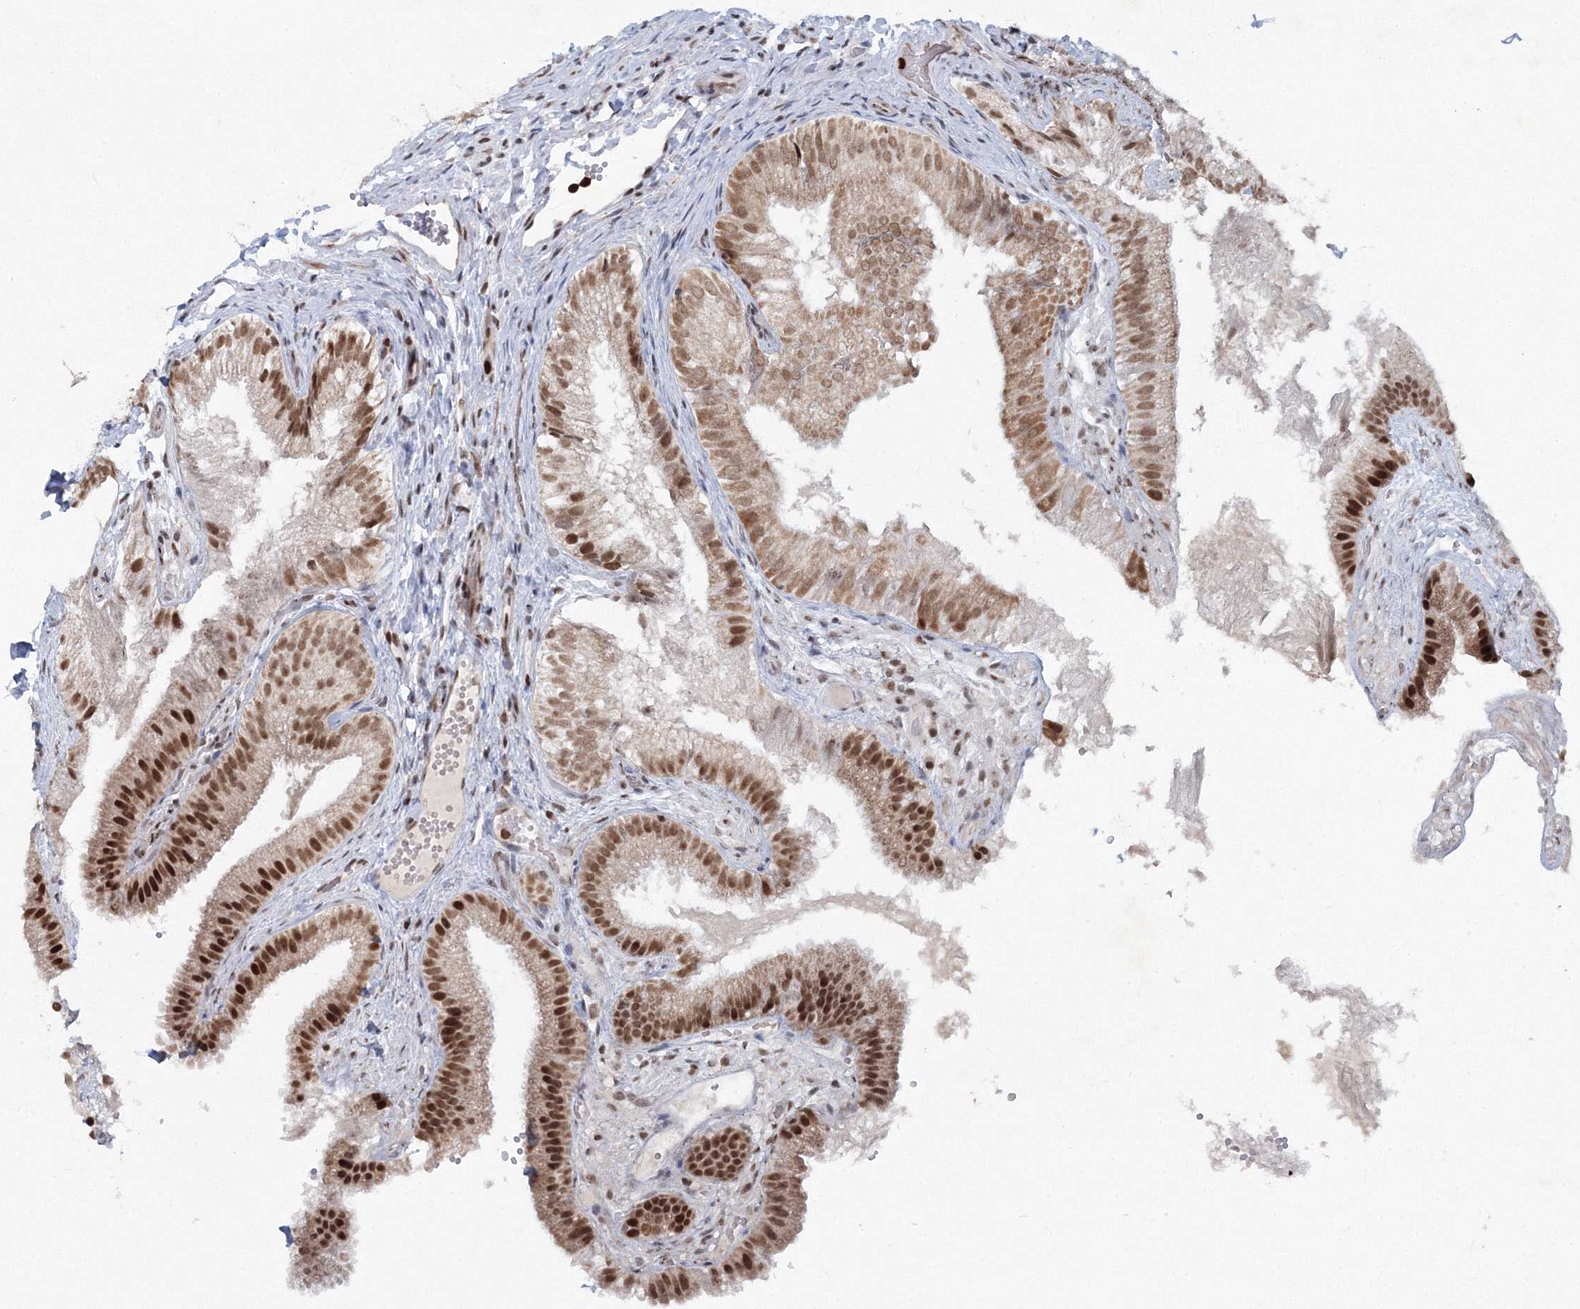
{"staining": {"intensity": "strong", "quantity": "25%-75%", "location": "nuclear"}, "tissue": "gallbladder", "cell_type": "Glandular cells", "image_type": "normal", "snomed": [{"axis": "morphology", "description": "Normal tissue, NOS"}, {"axis": "topography", "description": "Gallbladder"}], "caption": "Human gallbladder stained for a protein (brown) displays strong nuclear positive expression in approximately 25%-75% of glandular cells.", "gene": "C3orf33", "patient": {"sex": "female", "age": 30}}